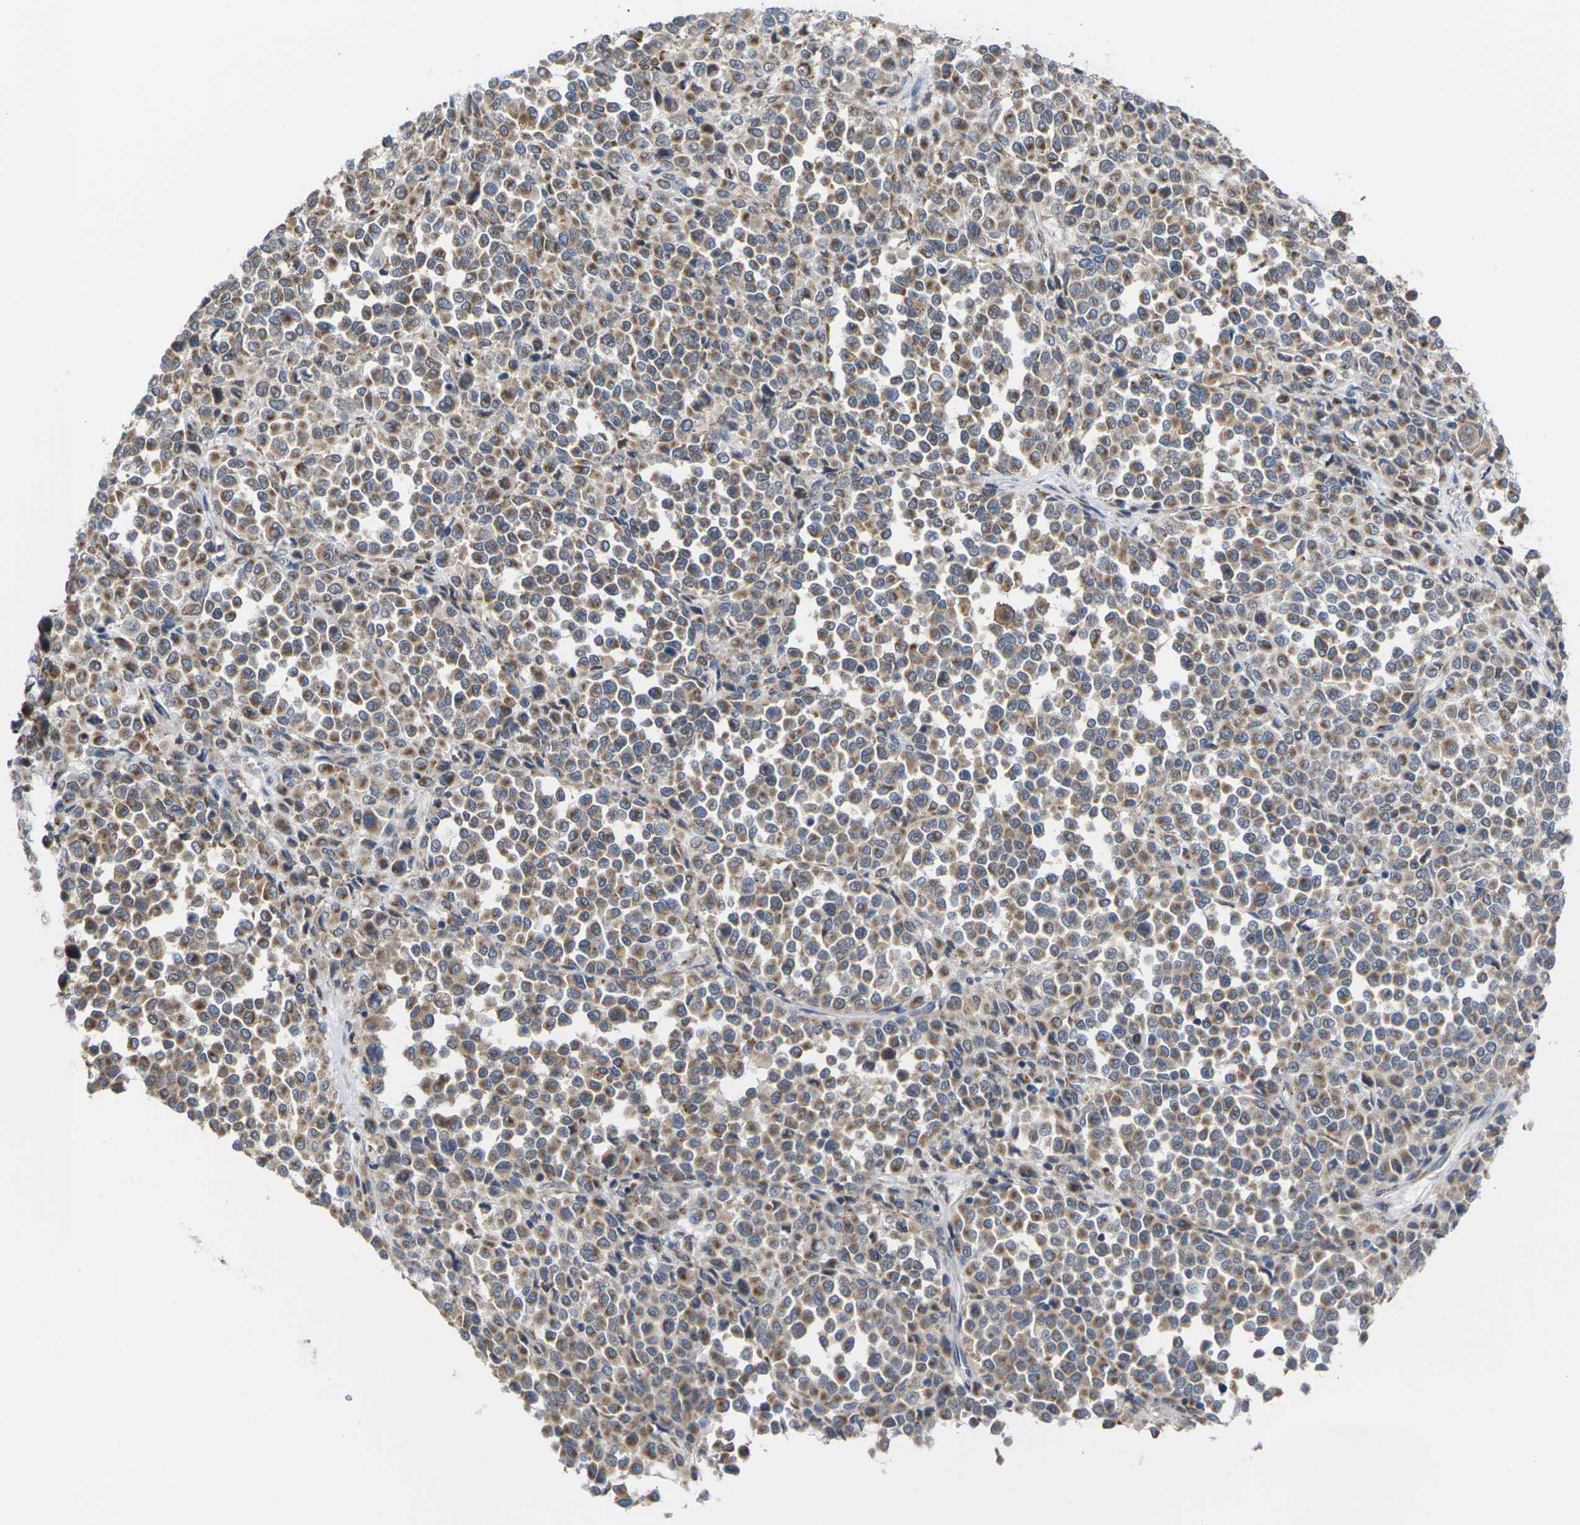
{"staining": {"intensity": "moderate", "quantity": ">75%", "location": "cytoplasmic/membranous"}, "tissue": "melanoma", "cell_type": "Tumor cells", "image_type": "cancer", "snomed": [{"axis": "morphology", "description": "Malignant melanoma, Metastatic site"}, {"axis": "topography", "description": "Pancreas"}], "caption": "High-magnification brightfield microscopy of melanoma stained with DAB (3,3'-diaminobenzidine) (brown) and counterstained with hematoxylin (blue). tumor cells exhibit moderate cytoplasmic/membranous staining is appreciated in approximately>75% of cells.", "gene": "PDZK1IP1", "patient": {"sex": "female", "age": 30}}